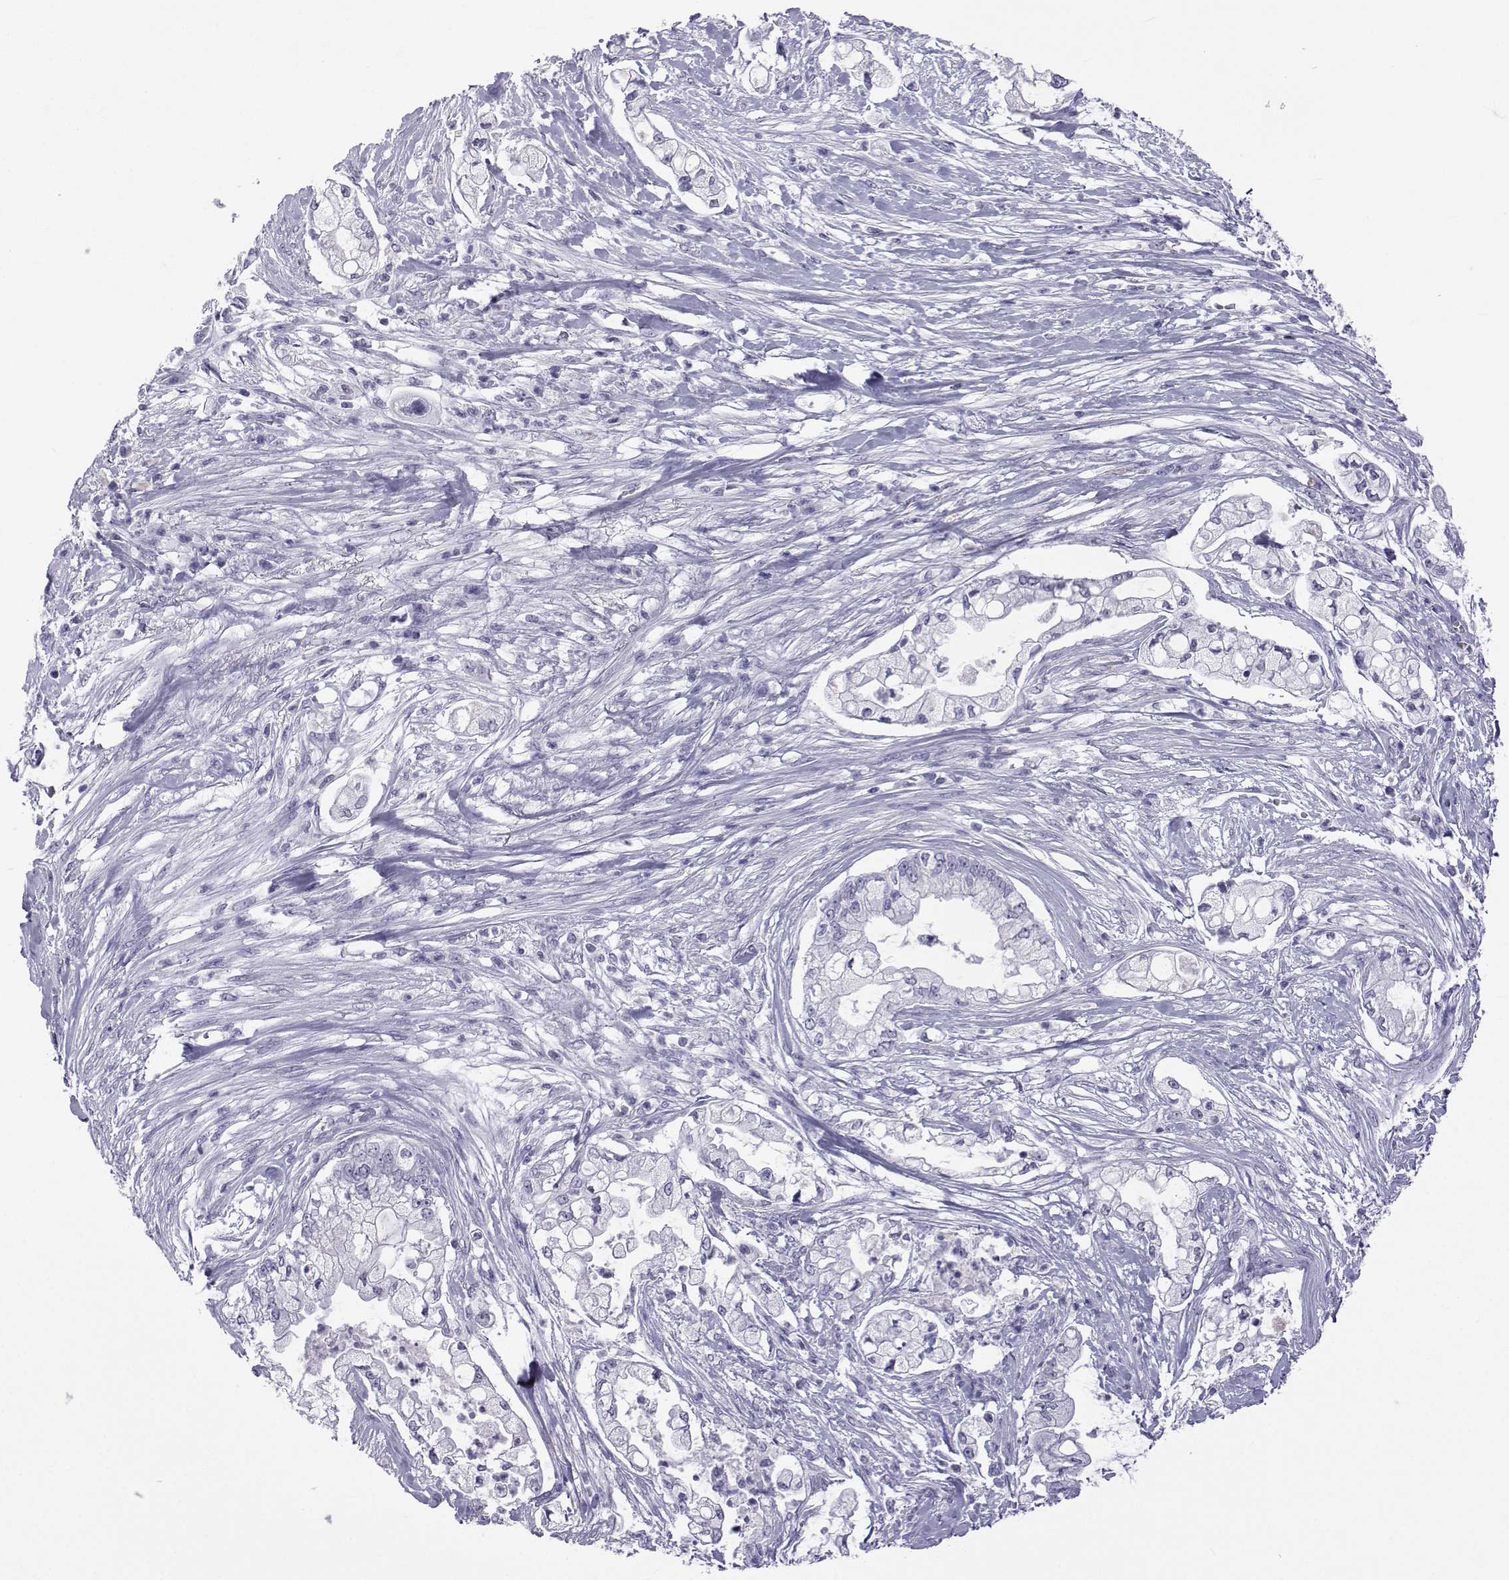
{"staining": {"intensity": "negative", "quantity": "none", "location": "none"}, "tissue": "pancreatic cancer", "cell_type": "Tumor cells", "image_type": "cancer", "snomed": [{"axis": "morphology", "description": "Adenocarcinoma, NOS"}, {"axis": "topography", "description": "Pancreas"}], "caption": "Immunohistochemistry micrograph of human pancreatic cancer (adenocarcinoma) stained for a protein (brown), which exhibits no expression in tumor cells. (DAB immunohistochemistry, high magnification).", "gene": "ACTL7A", "patient": {"sex": "female", "age": 69}}